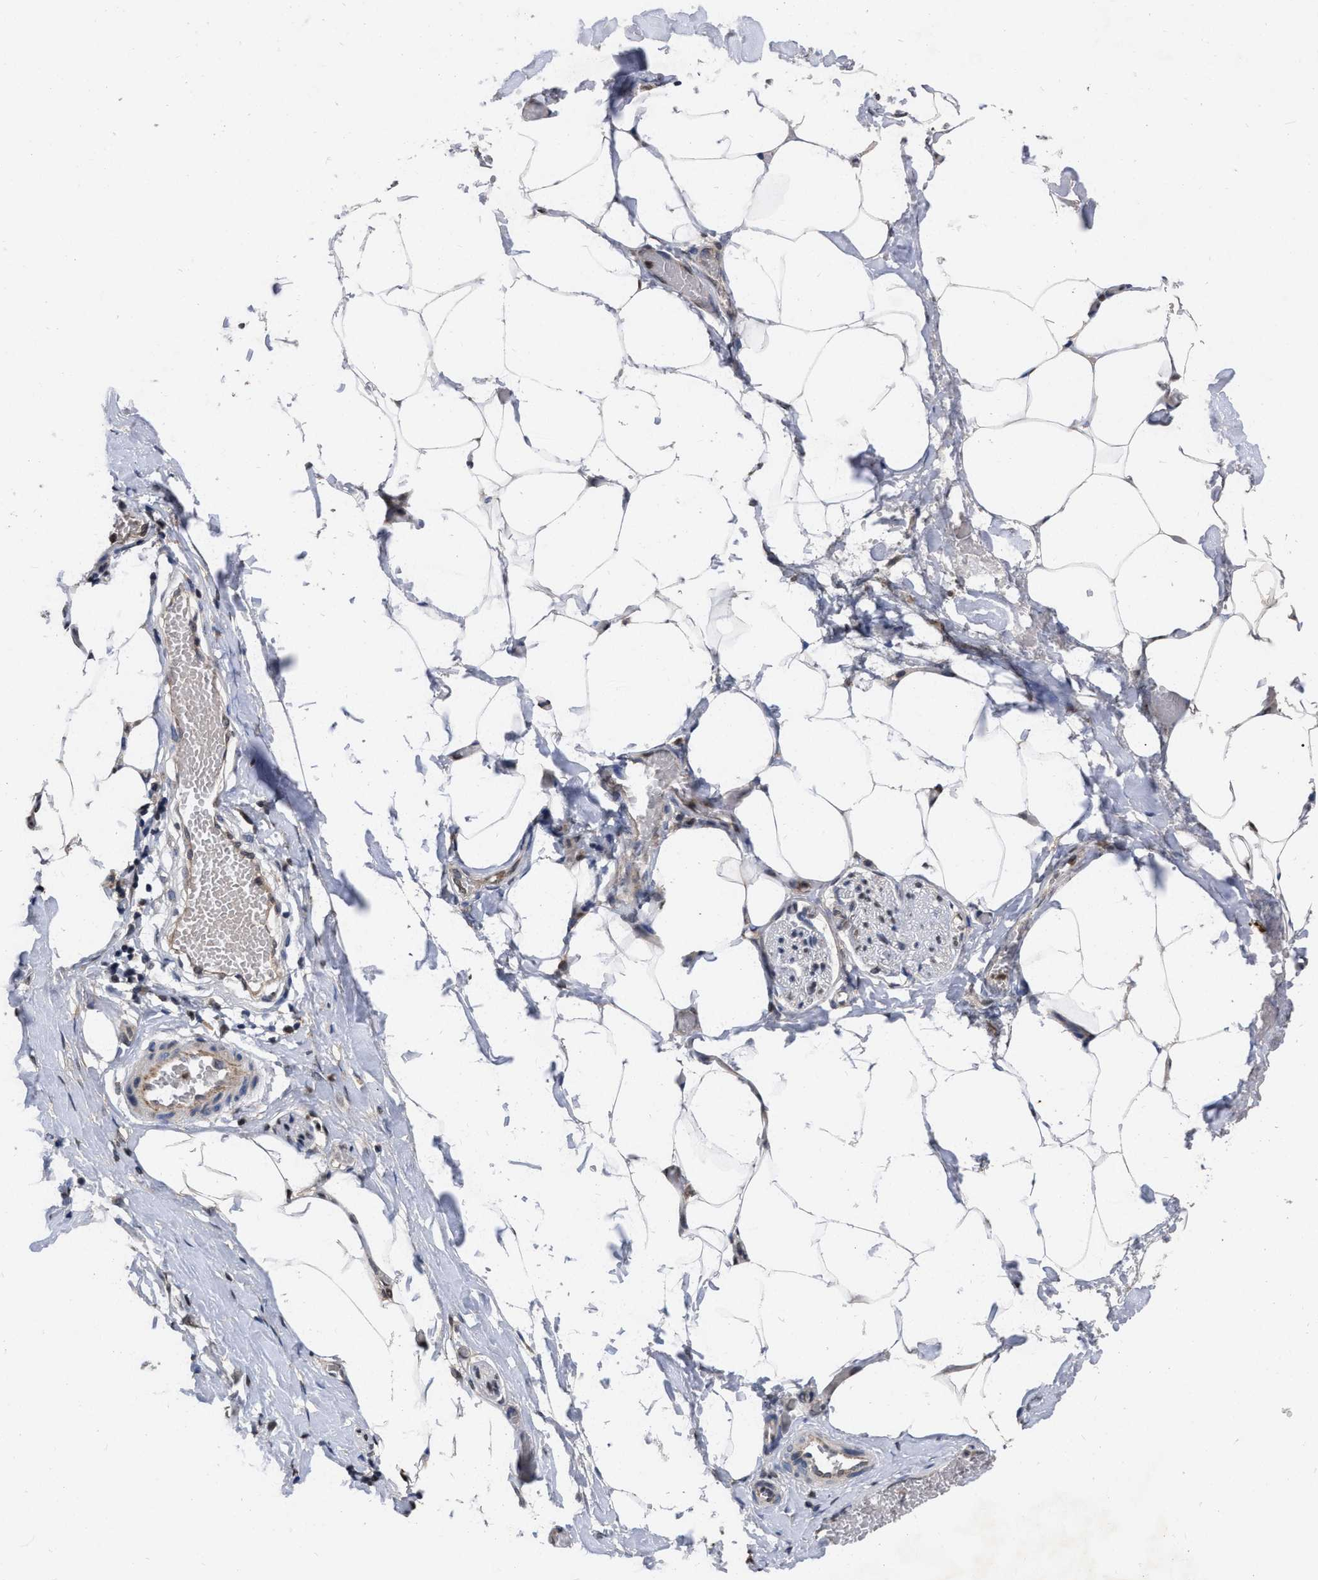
{"staining": {"intensity": "moderate", "quantity": "25%-75%", "location": "nuclear"}, "tissue": "adipose tissue", "cell_type": "Adipocytes", "image_type": "normal", "snomed": [{"axis": "morphology", "description": "Normal tissue, NOS"}, {"axis": "morphology", "description": "Adenocarcinoma, NOS"}, {"axis": "topography", "description": "Colon"}, {"axis": "topography", "description": "Peripheral nerve tissue"}], "caption": "Immunohistochemical staining of benign adipose tissue displays medium levels of moderate nuclear expression in approximately 25%-75% of adipocytes.", "gene": "MDM4", "patient": {"sex": "male", "age": 14}}